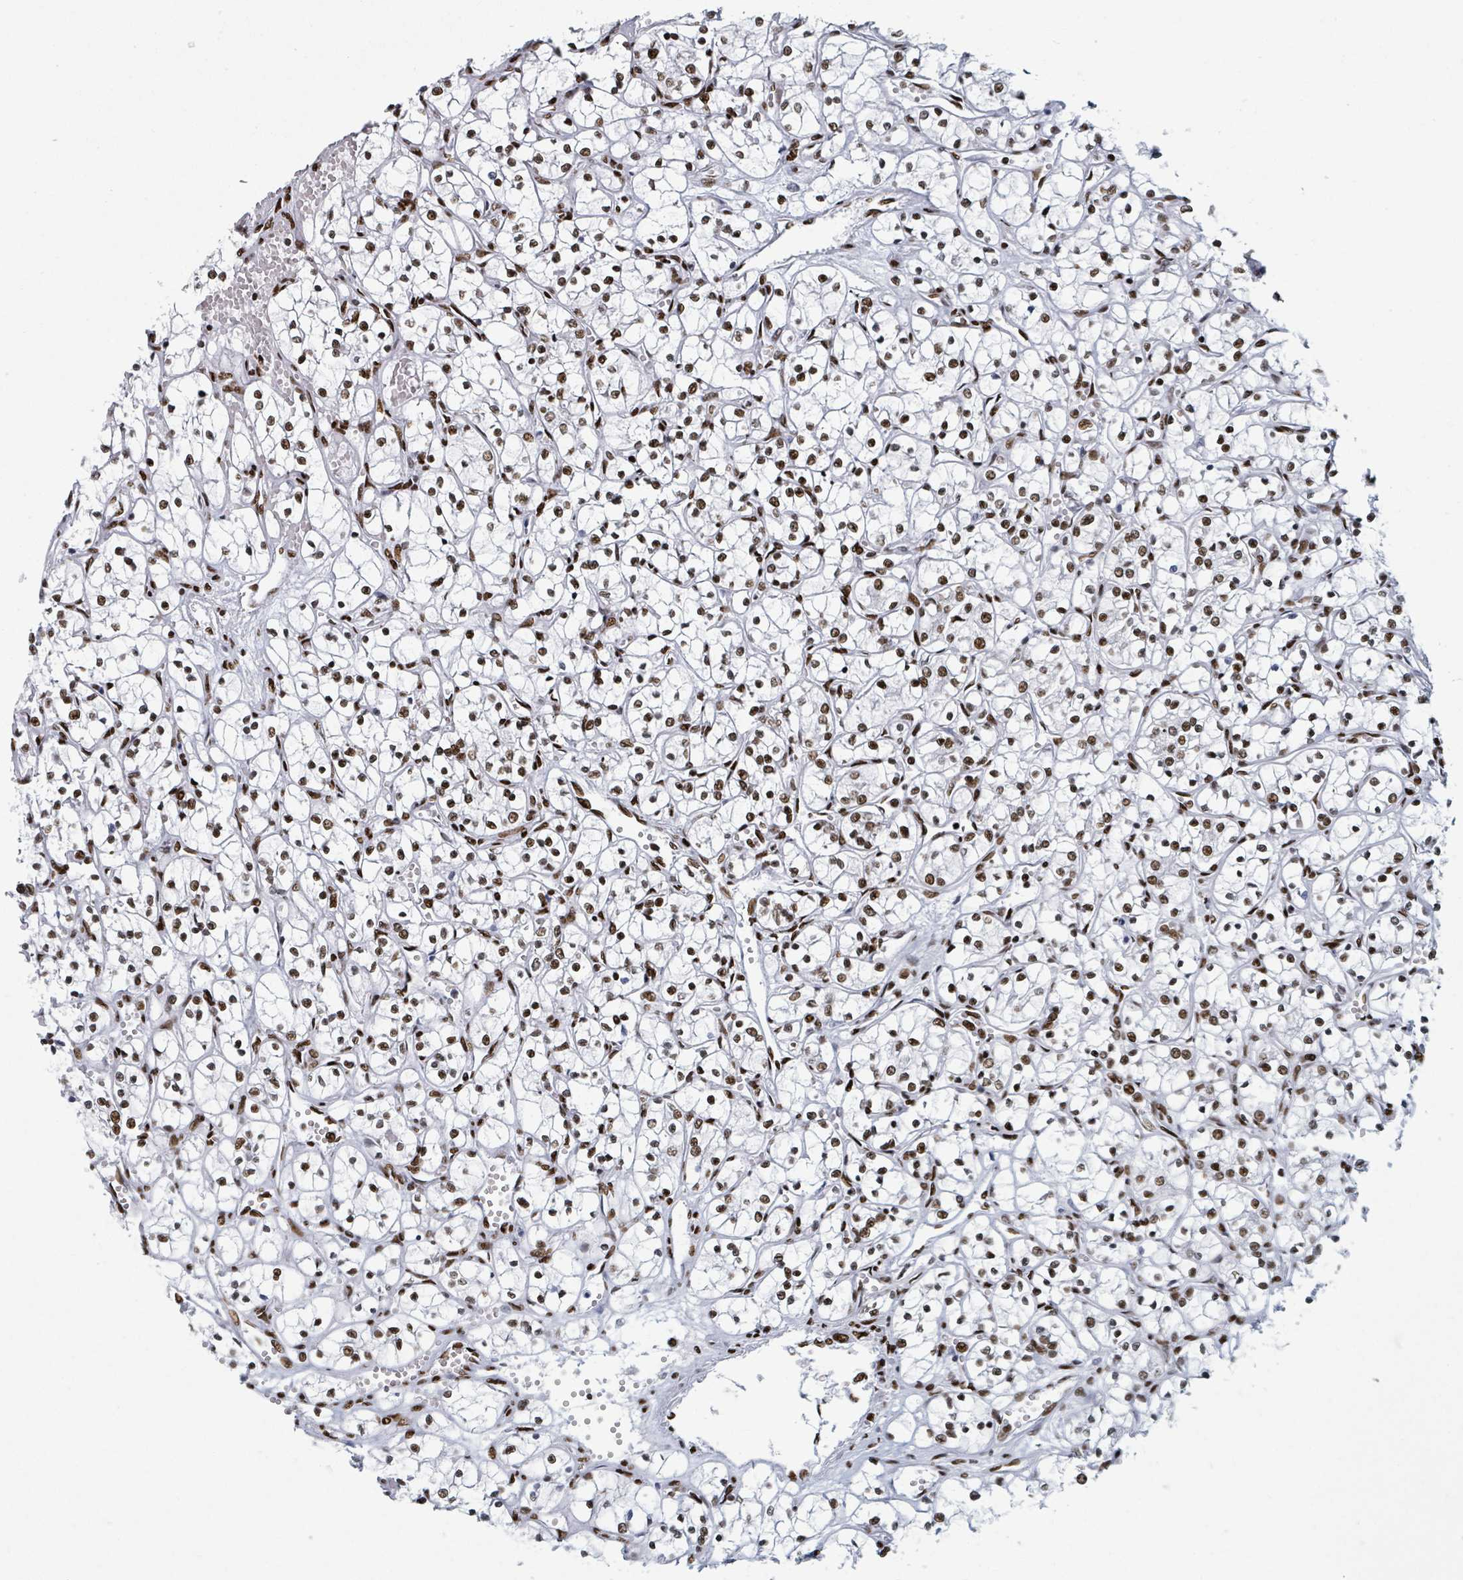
{"staining": {"intensity": "strong", "quantity": ">75%", "location": "nuclear"}, "tissue": "renal cancer", "cell_type": "Tumor cells", "image_type": "cancer", "snomed": [{"axis": "morphology", "description": "Adenocarcinoma, NOS"}, {"axis": "topography", "description": "Kidney"}], "caption": "An IHC histopathology image of neoplastic tissue is shown. Protein staining in brown shows strong nuclear positivity in adenocarcinoma (renal) within tumor cells.", "gene": "DHX16", "patient": {"sex": "female", "age": 69}}